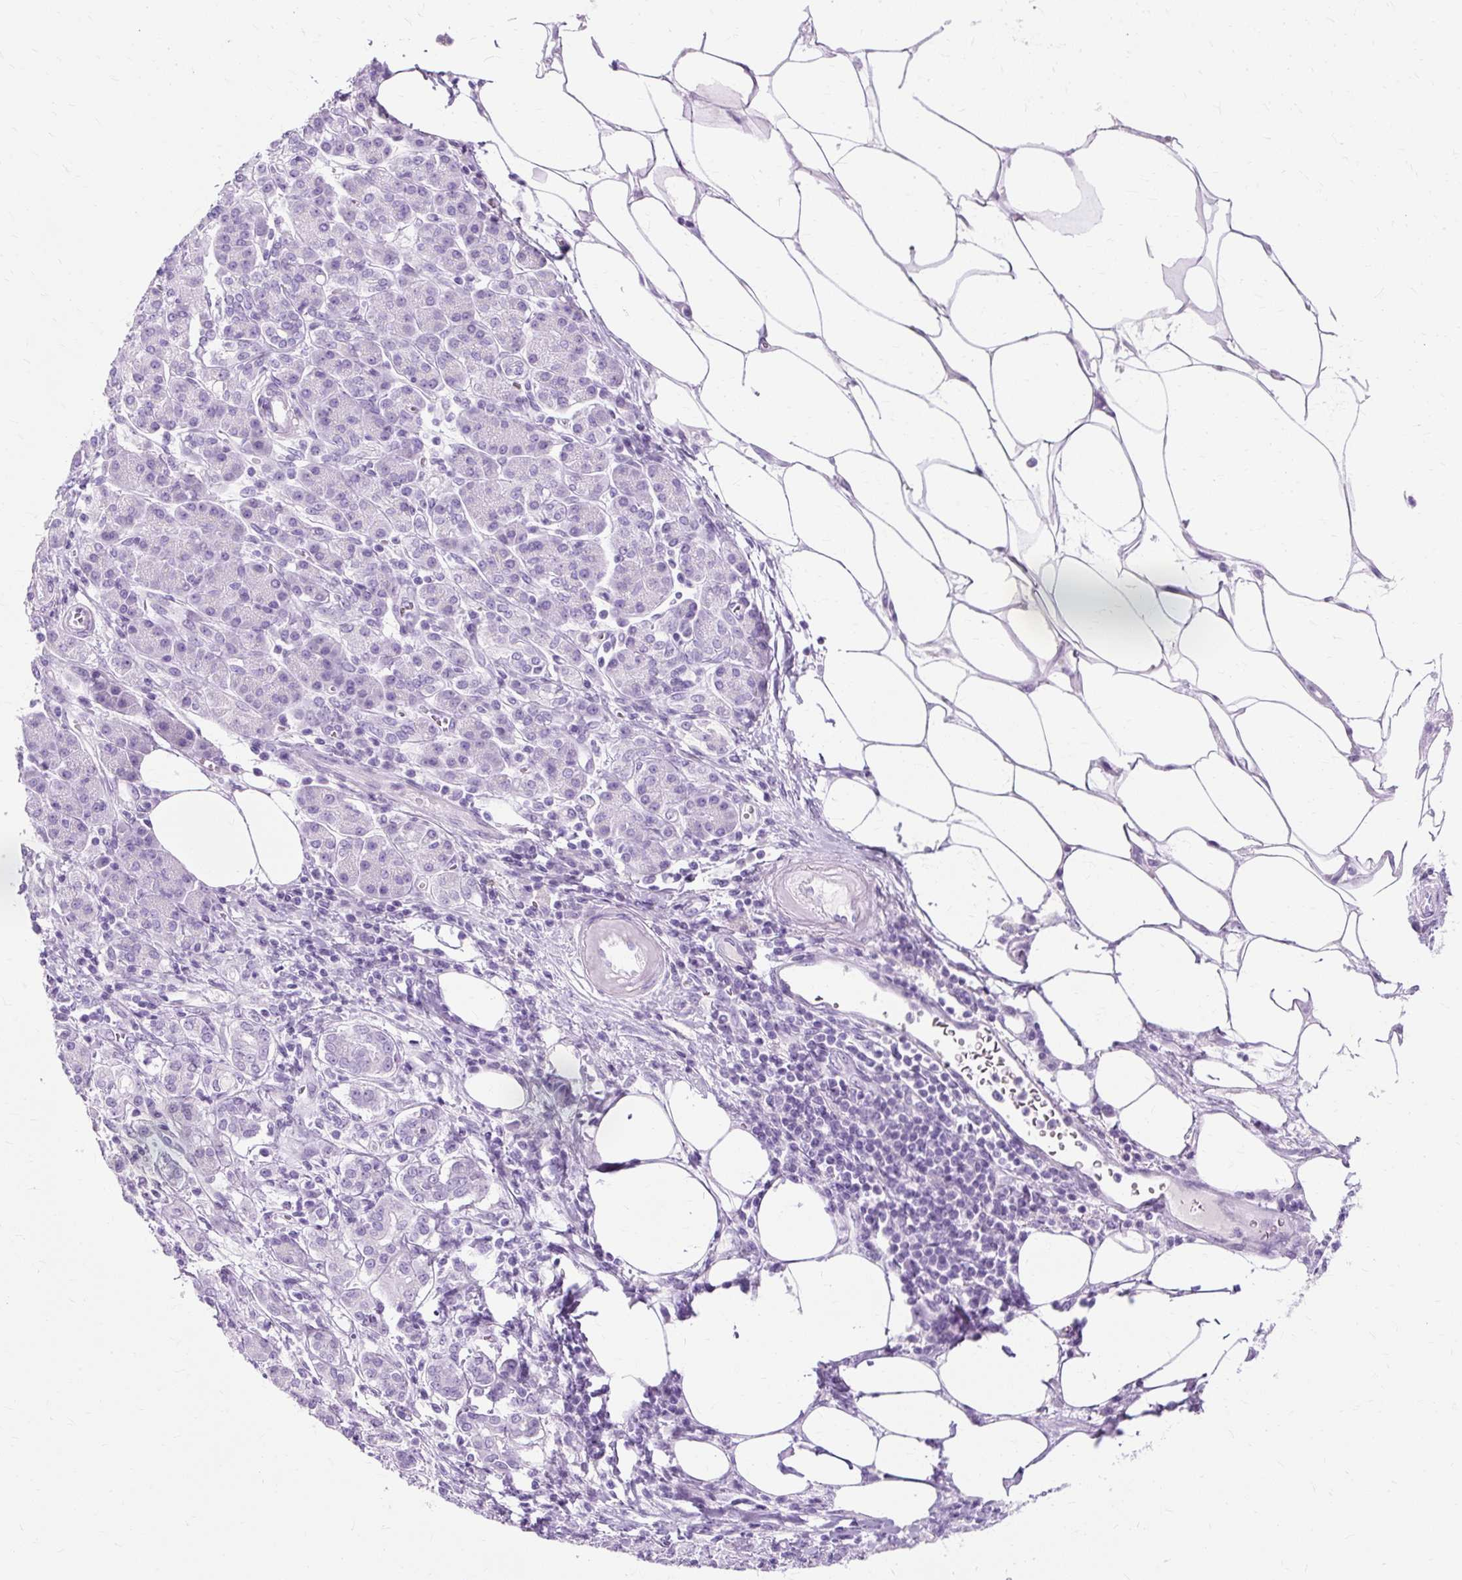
{"staining": {"intensity": "negative", "quantity": "none", "location": "none"}, "tissue": "pancreatic cancer", "cell_type": "Tumor cells", "image_type": "cancer", "snomed": [{"axis": "morphology", "description": "Adenocarcinoma, NOS"}, {"axis": "topography", "description": "Pancreas"}], "caption": "An image of pancreatic cancer stained for a protein displays no brown staining in tumor cells.", "gene": "TMEM89", "patient": {"sex": "male", "age": 63}}